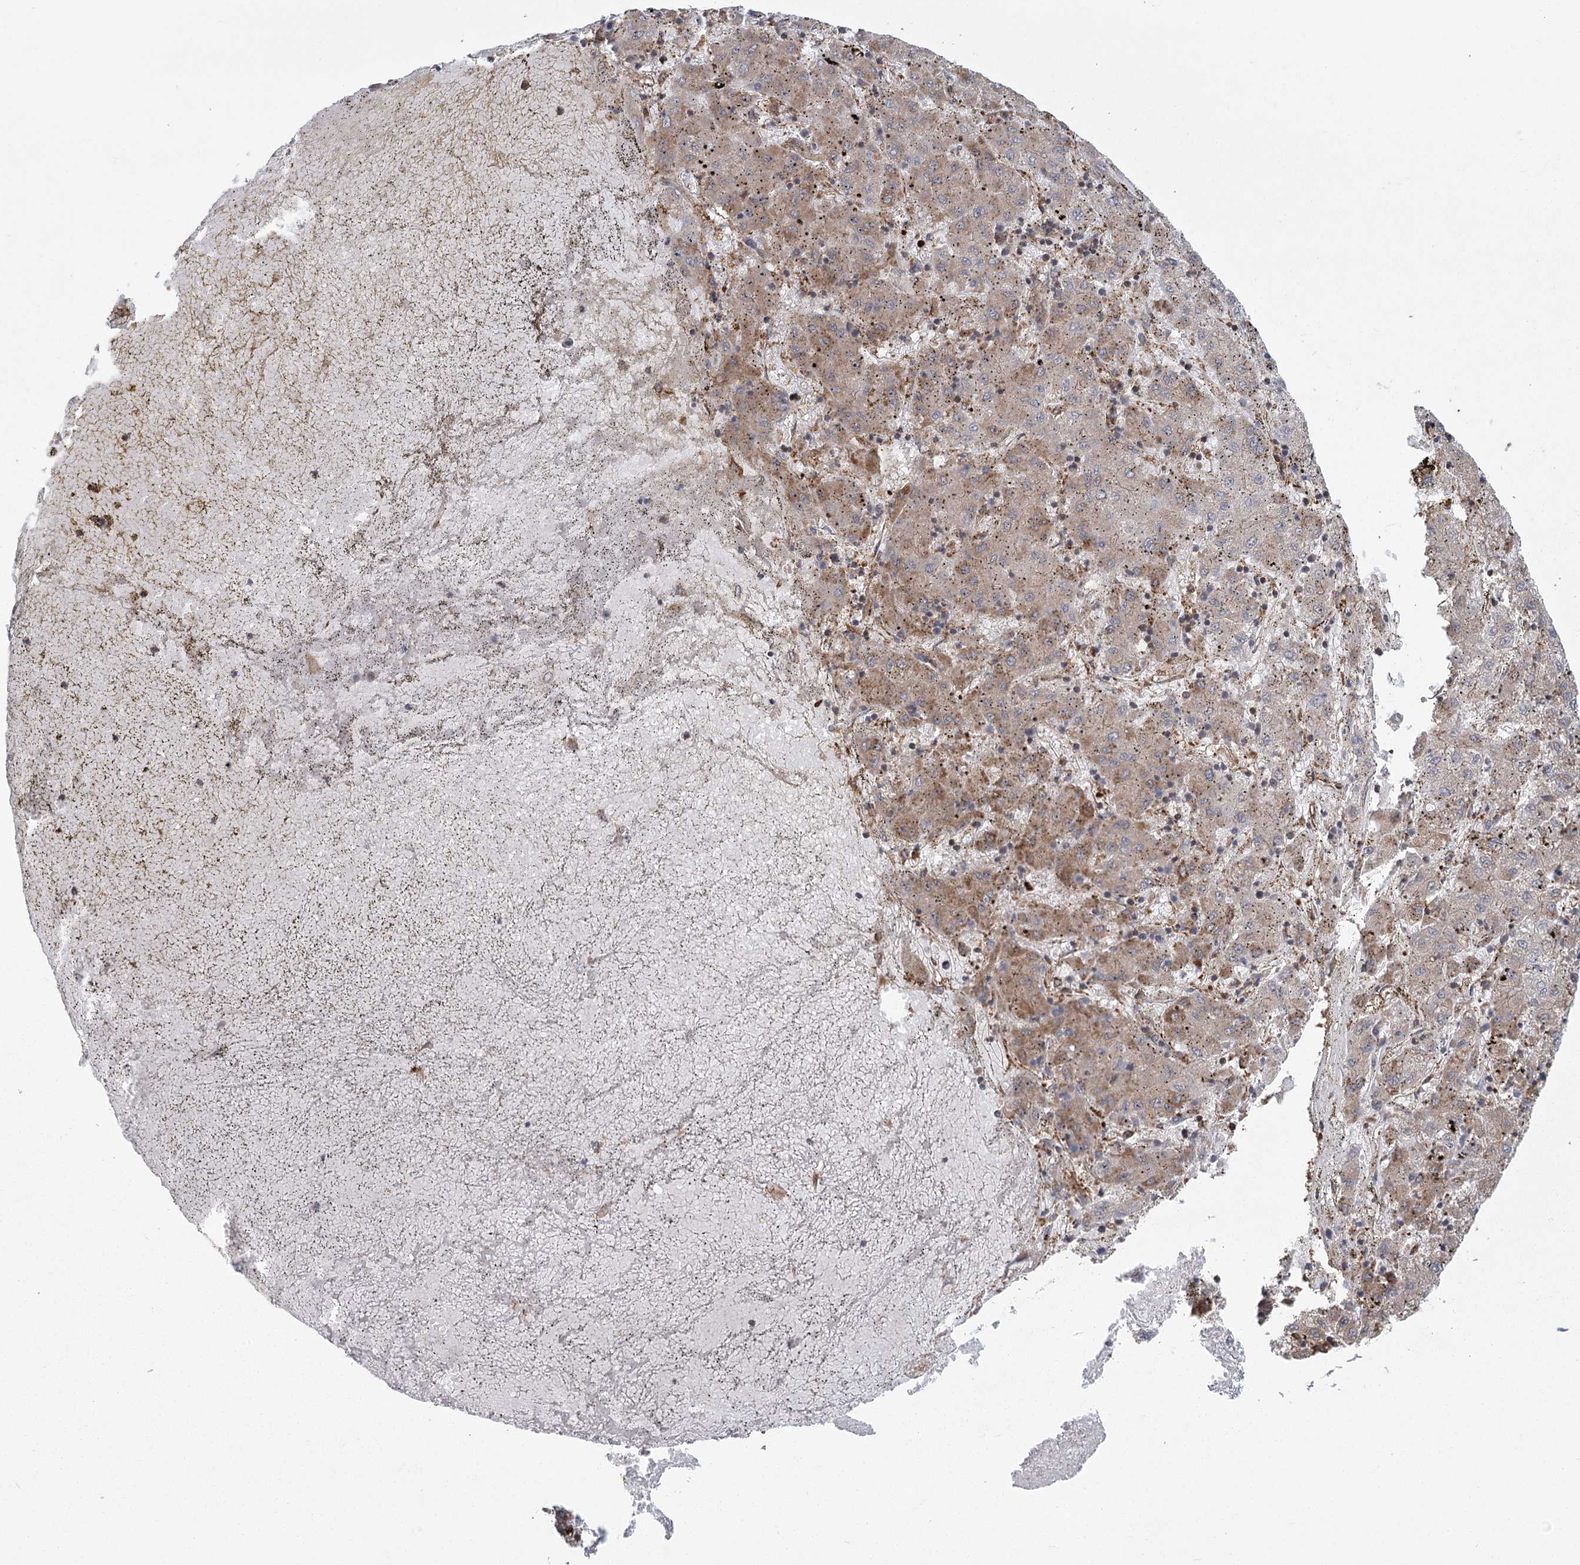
{"staining": {"intensity": "weak", "quantity": ">75%", "location": "cytoplasmic/membranous"}, "tissue": "liver cancer", "cell_type": "Tumor cells", "image_type": "cancer", "snomed": [{"axis": "morphology", "description": "Carcinoma, Hepatocellular, NOS"}, {"axis": "topography", "description": "Liver"}], "caption": "A high-resolution image shows IHC staining of liver cancer, which shows weak cytoplasmic/membranous expression in about >75% of tumor cells.", "gene": "PLEKHA7", "patient": {"sex": "male", "age": 72}}